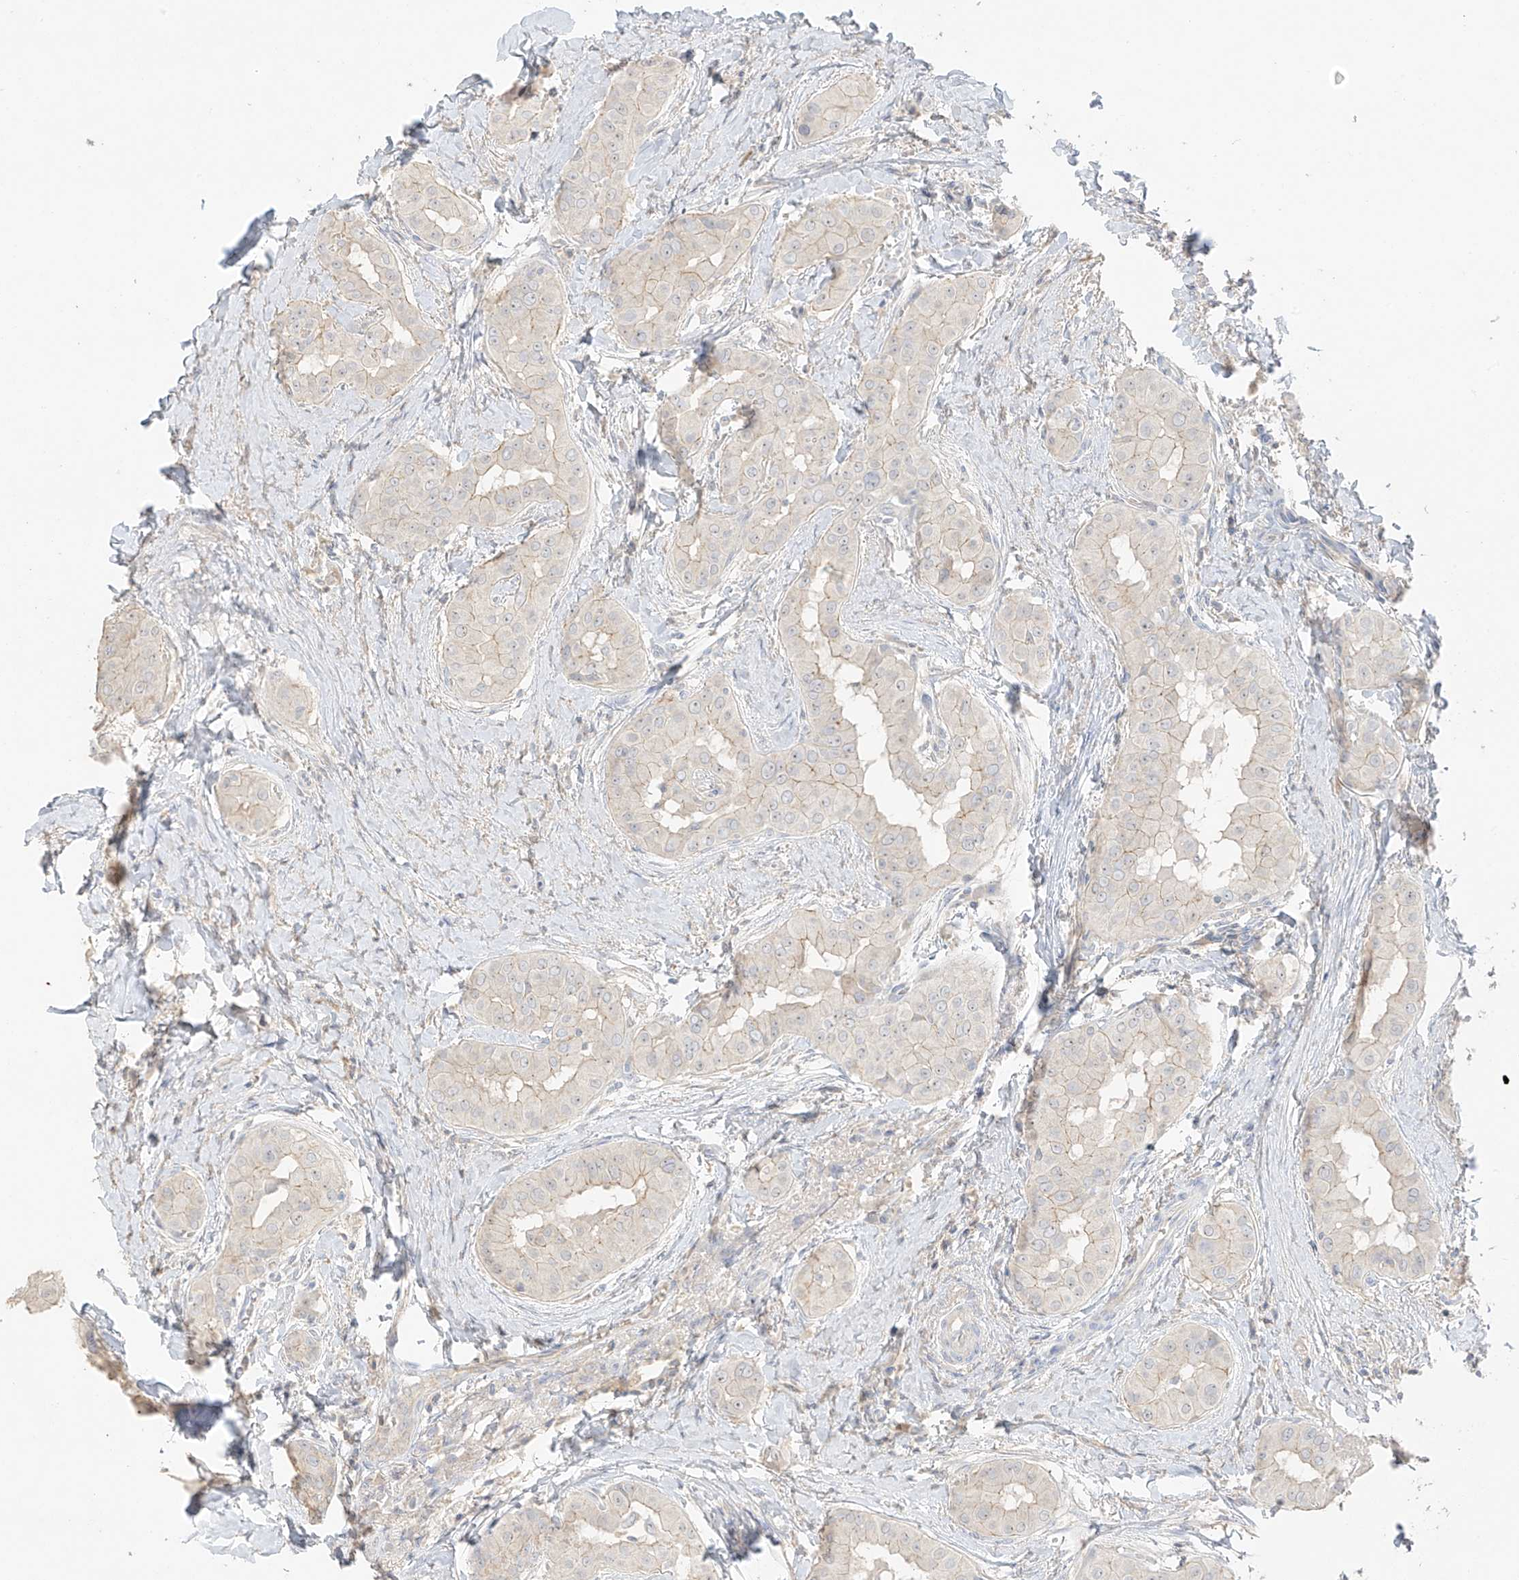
{"staining": {"intensity": "weak", "quantity": "25%-75%", "location": "cytoplasmic/membranous"}, "tissue": "thyroid cancer", "cell_type": "Tumor cells", "image_type": "cancer", "snomed": [{"axis": "morphology", "description": "Papillary adenocarcinoma, NOS"}, {"axis": "topography", "description": "Thyroid gland"}], "caption": "Immunohistochemistry photomicrograph of neoplastic tissue: human thyroid cancer (papillary adenocarcinoma) stained using IHC exhibits low levels of weak protein expression localized specifically in the cytoplasmic/membranous of tumor cells, appearing as a cytoplasmic/membranous brown color.", "gene": "ZBTB41", "patient": {"sex": "male", "age": 33}}